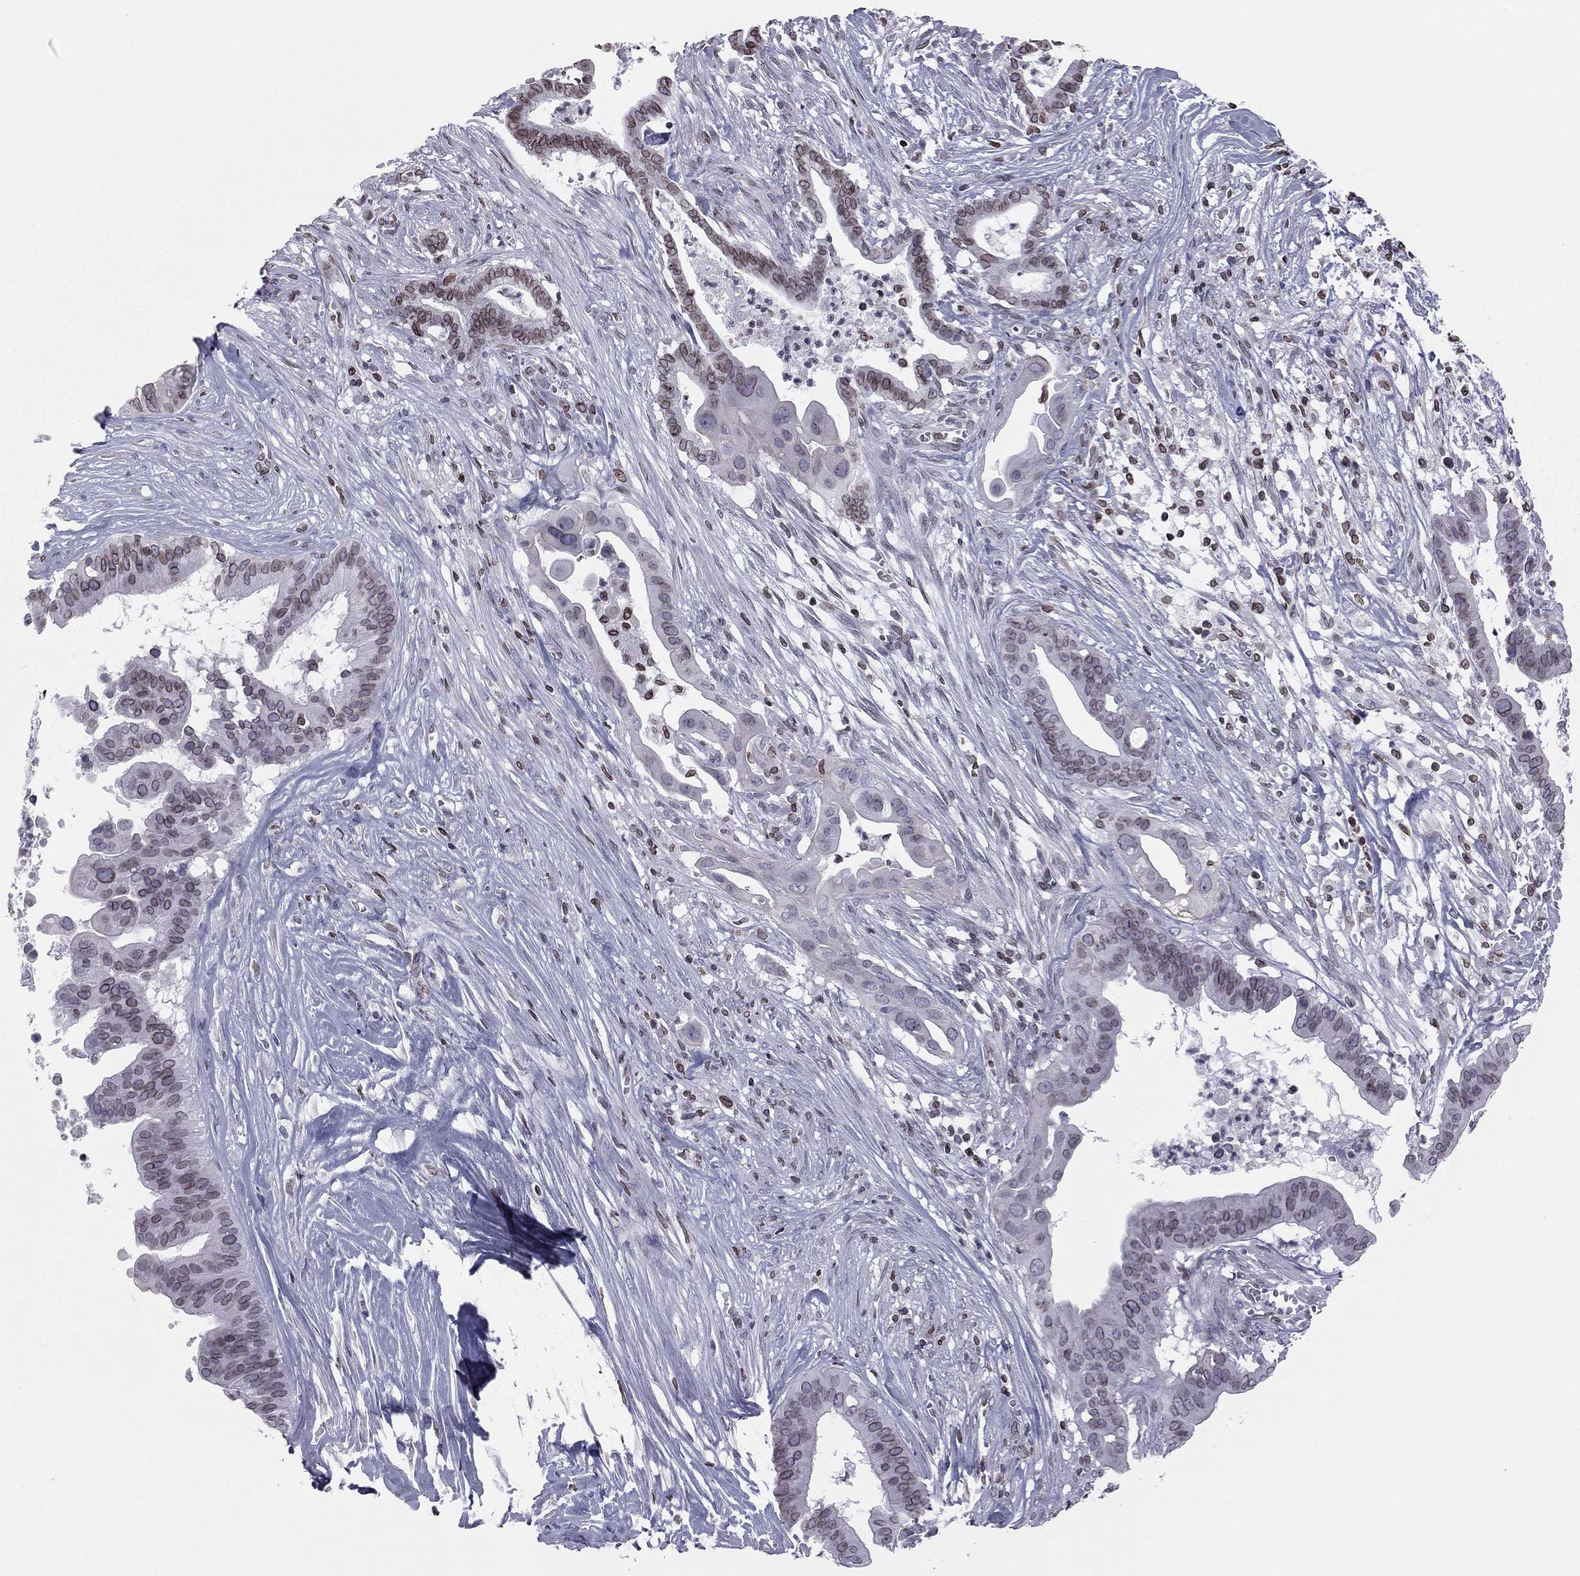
{"staining": {"intensity": "moderate", "quantity": "<25%", "location": "cytoplasmic/membranous,nuclear"}, "tissue": "pancreatic cancer", "cell_type": "Tumor cells", "image_type": "cancer", "snomed": [{"axis": "morphology", "description": "Adenocarcinoma, NOS"}, {"axis": "topography", "description": "Pancreas"}], "caption": "IHC (DAB (3,3'-diaminobenzidine)) staining of human adenocarcinoma (pancreatic) displays moderate cytoplasmic/membranous and nuclear protein staining in approximately <25% of tumor cells.", "gene": "ESPL1", "patient": {"sex": "male", "age": 61}}